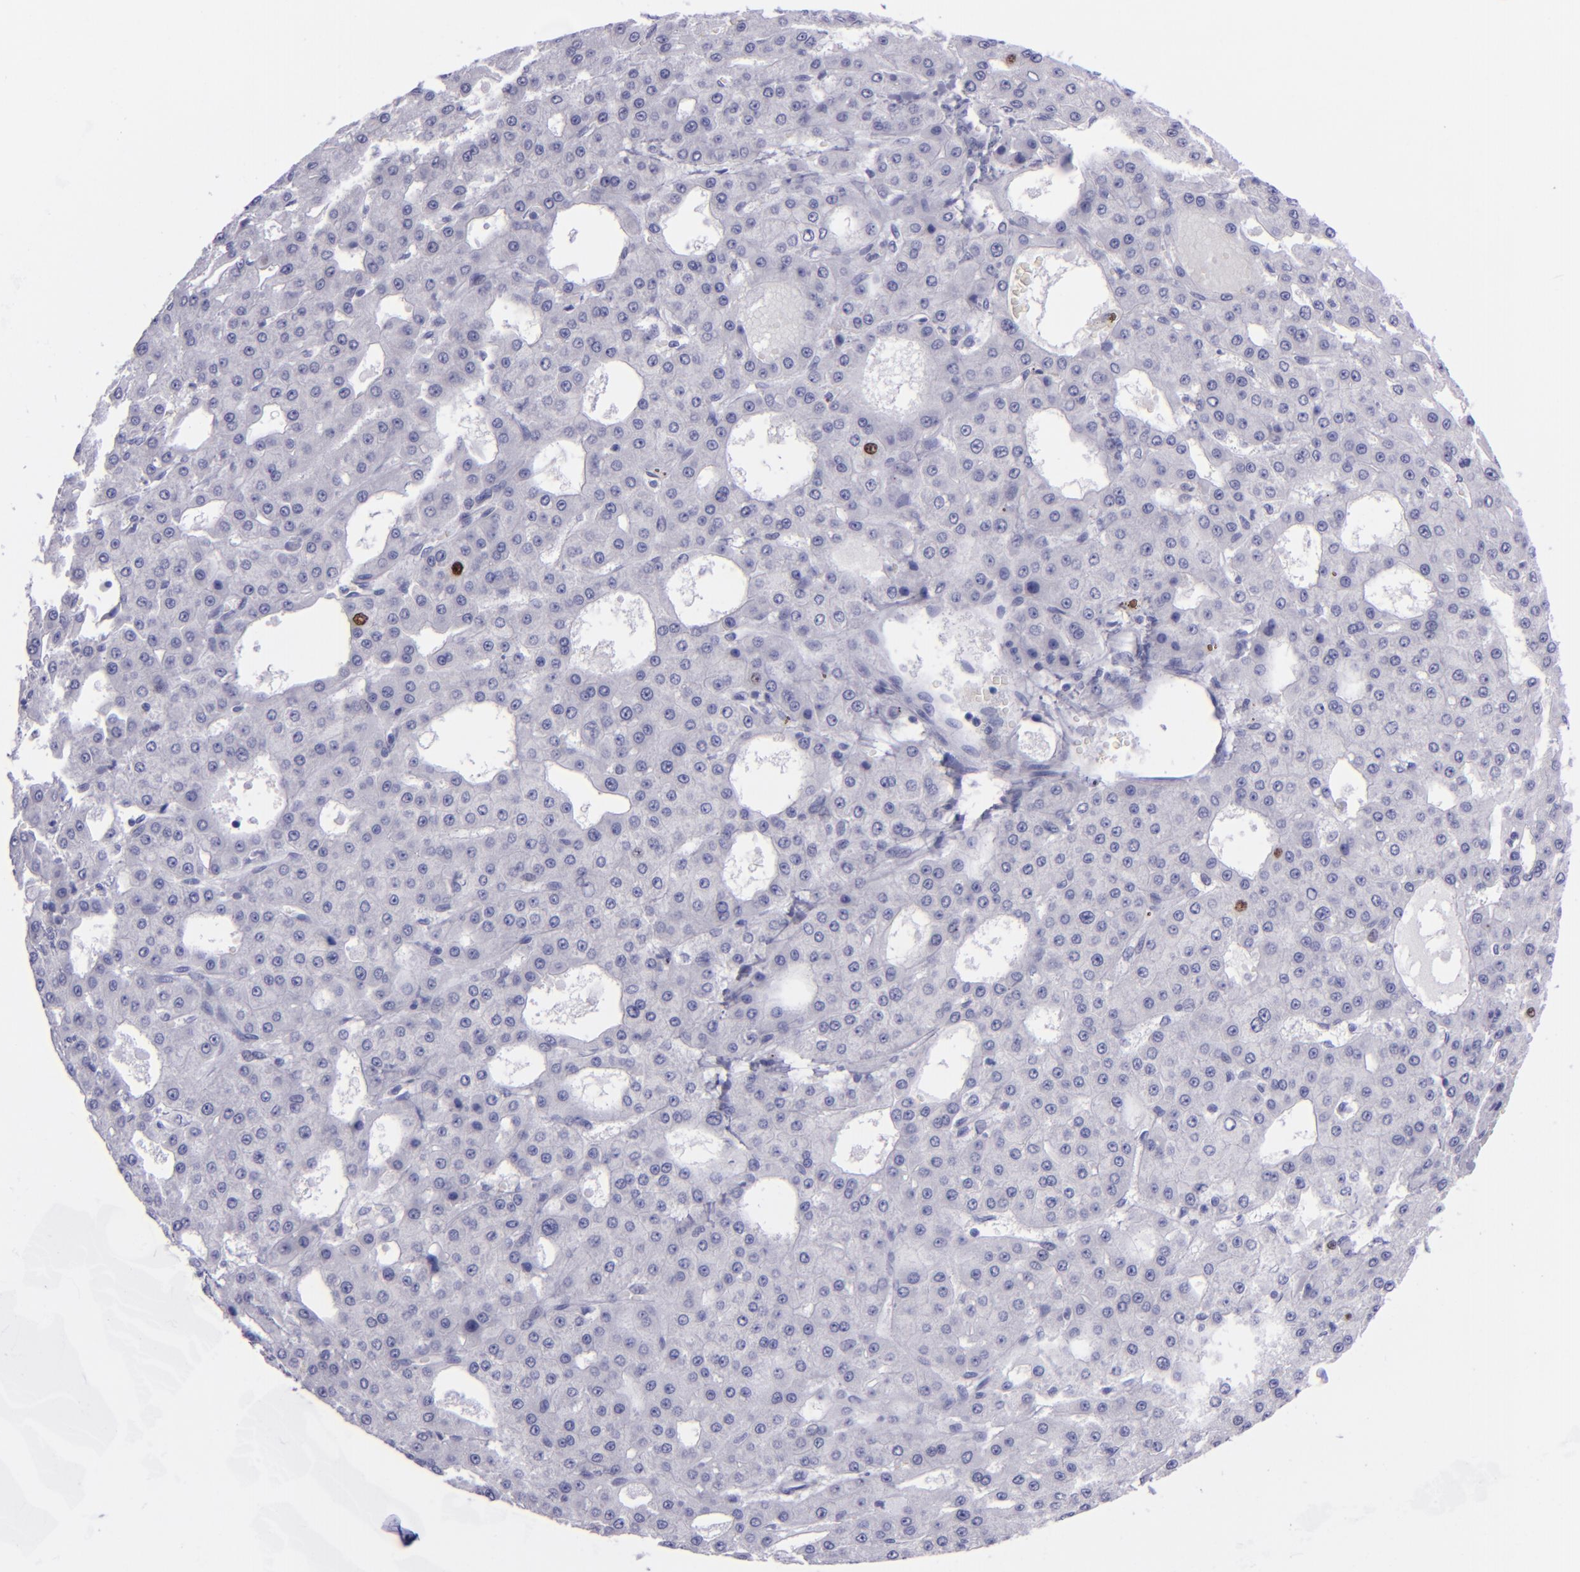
{"staining": {"intensity": "strong", "quantity": "<25%", "location": "nuclear"}, "tissue": "liver cancer", "cell_type": "Tumor cells", "image_type": "cancer", "snomed": [{"axis": "morphology", "description": "Carcinoma, Hepatocellular, NOS"}, {"axis": "topography", "description": "Liver"}], "caption": "Brown immunohistochemical staining in human liver cancer (hepatocellular carcinoma) demonstrates strong nuclear positivity in approximately <25% of tumor cells.", "gene": "TOP2A", "patient": {"sex": "male", "age": 47}}